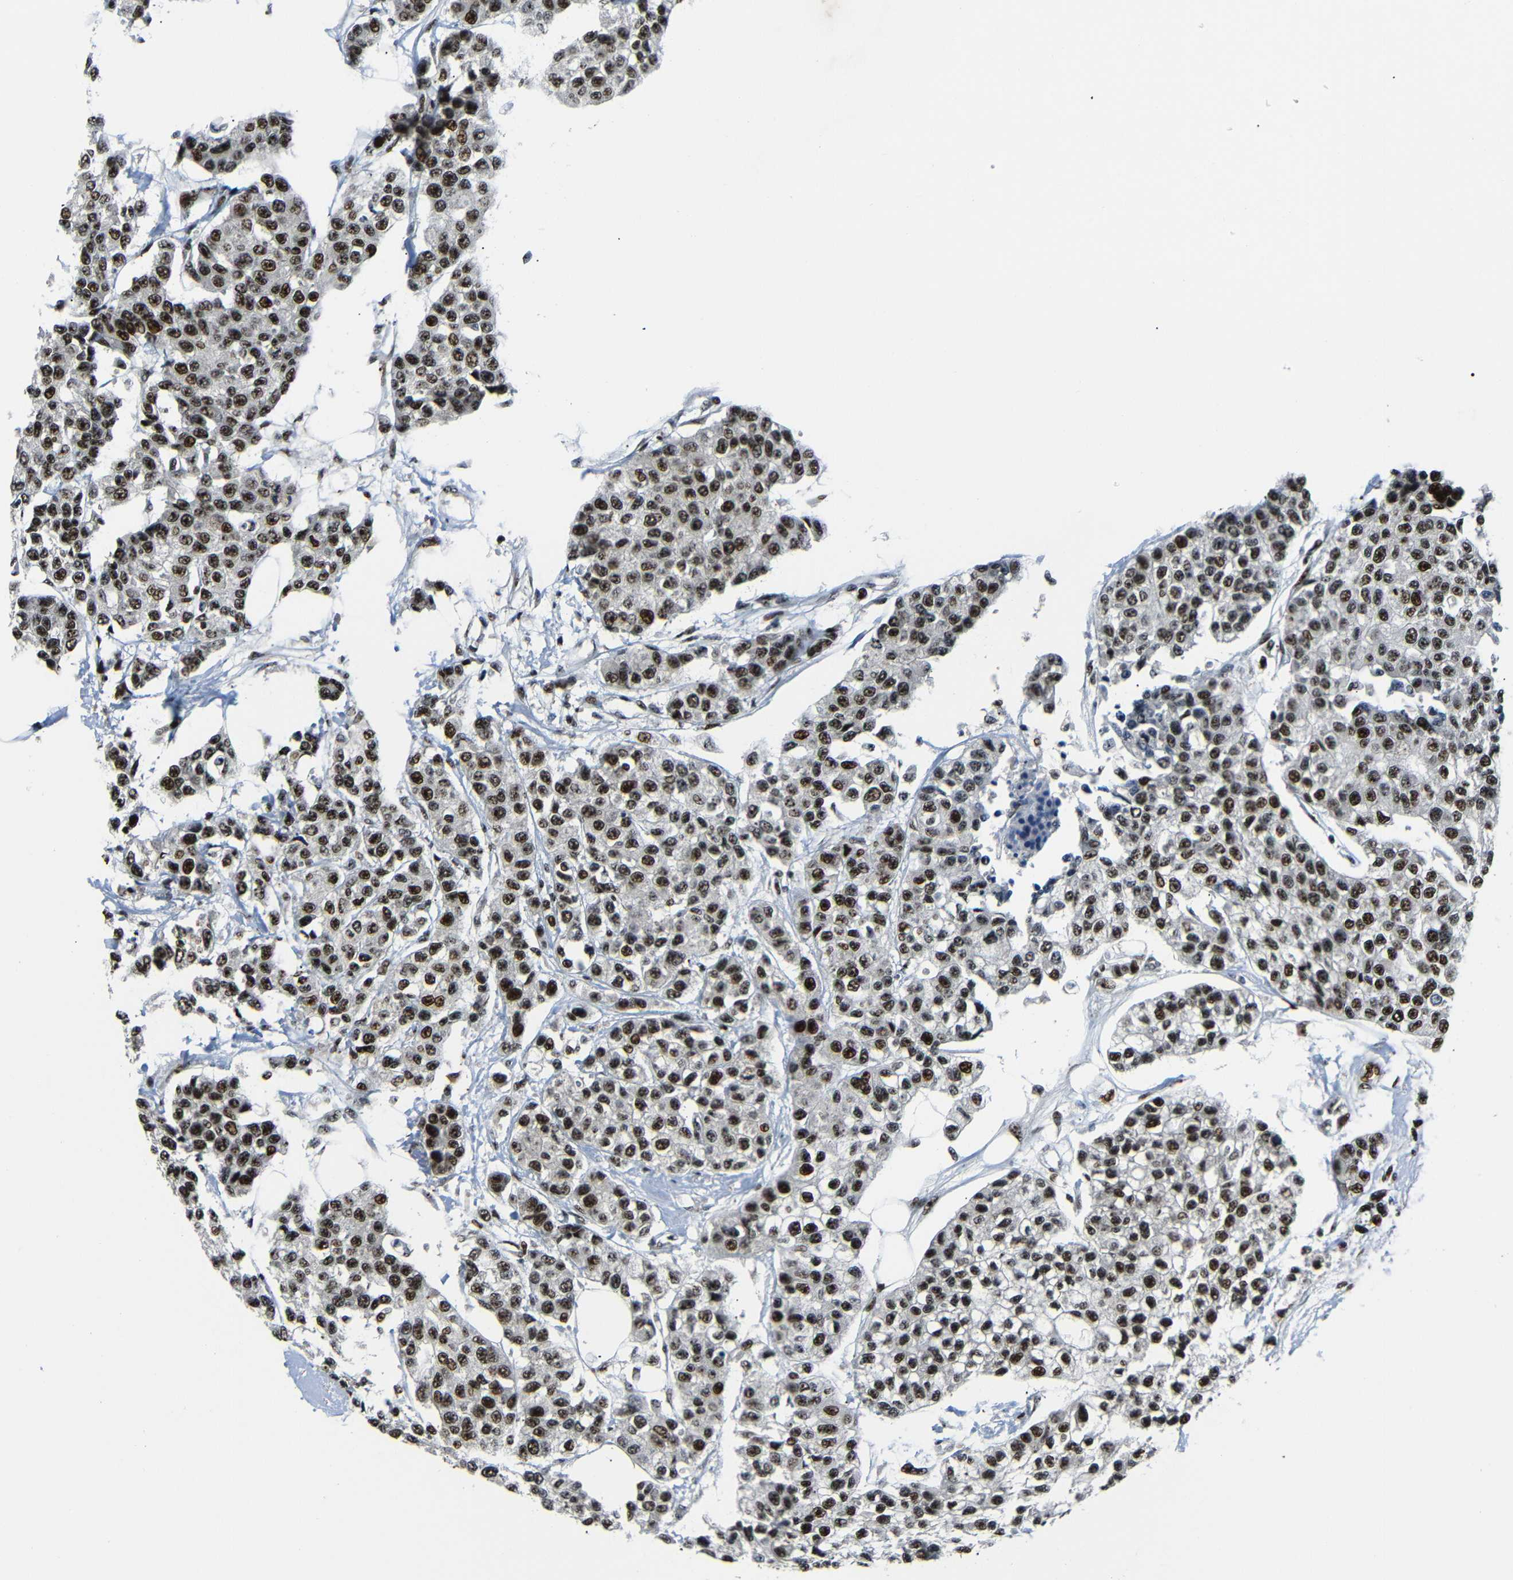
{"staining": {"intensity": "strong", "quantity": ">75%", "location": "nuclear"}, "tissue": "breast cancer", "cell_type": "Tumor cells", "image_type": "cancer", "snomed": [{"axis": "morphology", "description": "Duct carcinoma"}, {"axis": "topography", "description": "Breast"}], "caption": "There is high levels of strong nuclear staining in tumor cells of breast intraductal carcinoma, as demonstrated by immunohistochemical staining (brown color).", "gene": "SETDB2", "patient": {"sex": "female", "age": 51}}